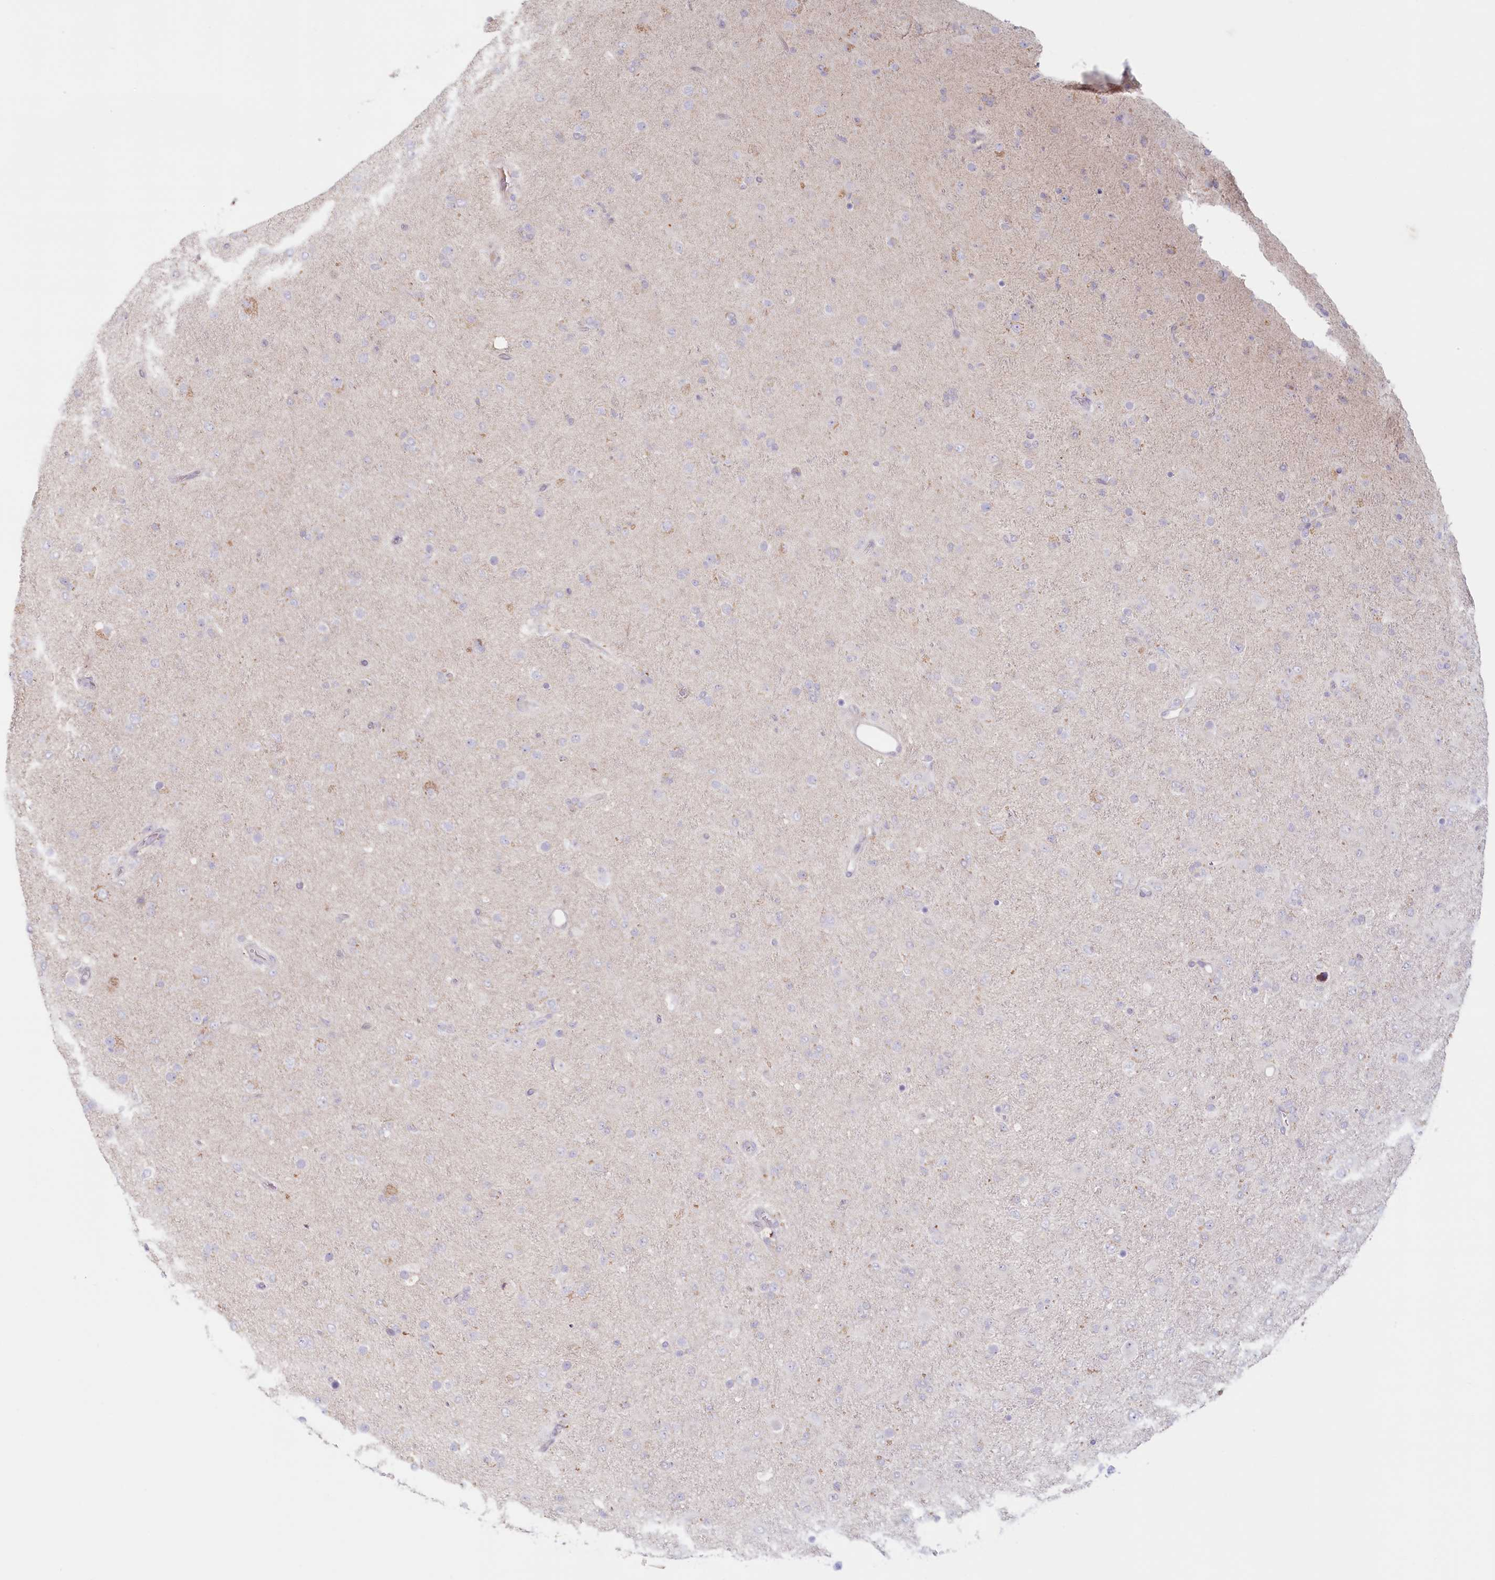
{"staining": {"intensity": "negative", "quantity": "none", "location": "none"}, "tissue": "glioma", "cell_type": "Tumor cells", "image_type": "cancer", "snomed": [{"axis": "morphology", "description": "Glioma, malignant, Low grade"}, {"axis": "topography", "description": "Brain"}], "caption": "Immunohistochemistry (IHC) of glioma displays no expression in tumor cells.", "gene": "PSAPL1", "patient": {"sex": "male", "age": 65}}